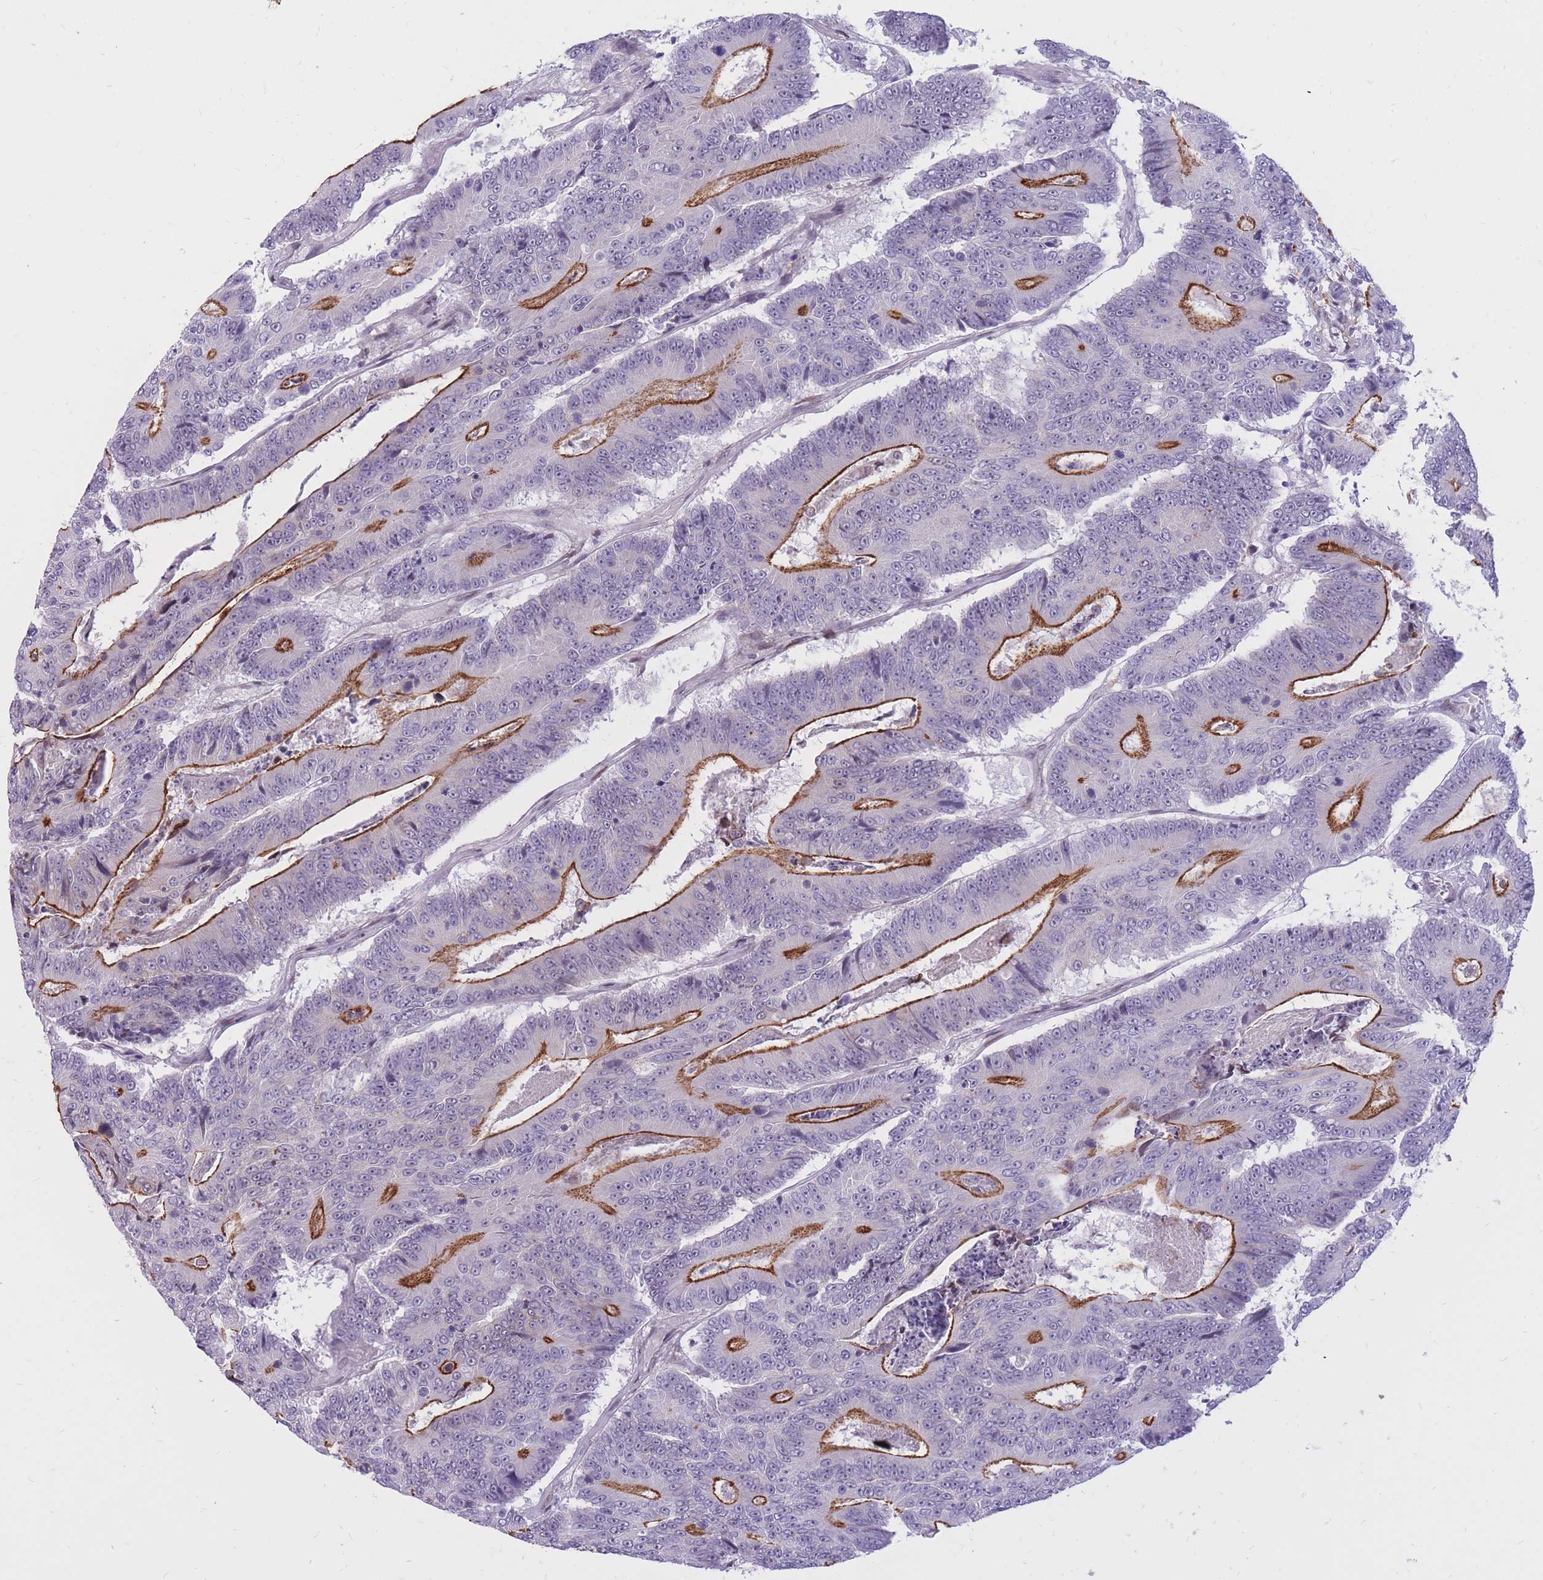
{"staining": {"intensity": "strong", "quantity": "25%-75%", "location": "cytoplasmic/membranous"}, "tissue": "colorectal cancer", "cell_type": "Tumor cells", "image_type": "cancer", "snomed": [{"axis": "morphology", "description": "Adenocarcinoma, NOS"}, {"axis": "topography", "description": "Colon"}], "caption": "Colorectal cancer (adenocarcinoma) was stained to show a protein in brown. There is high levels of strong cytoplasmic/membranous staining in approximately 25%-75% of tumor cells.", "gene": "HOOK2", "patient": {"sex": "male", "age": 83}}